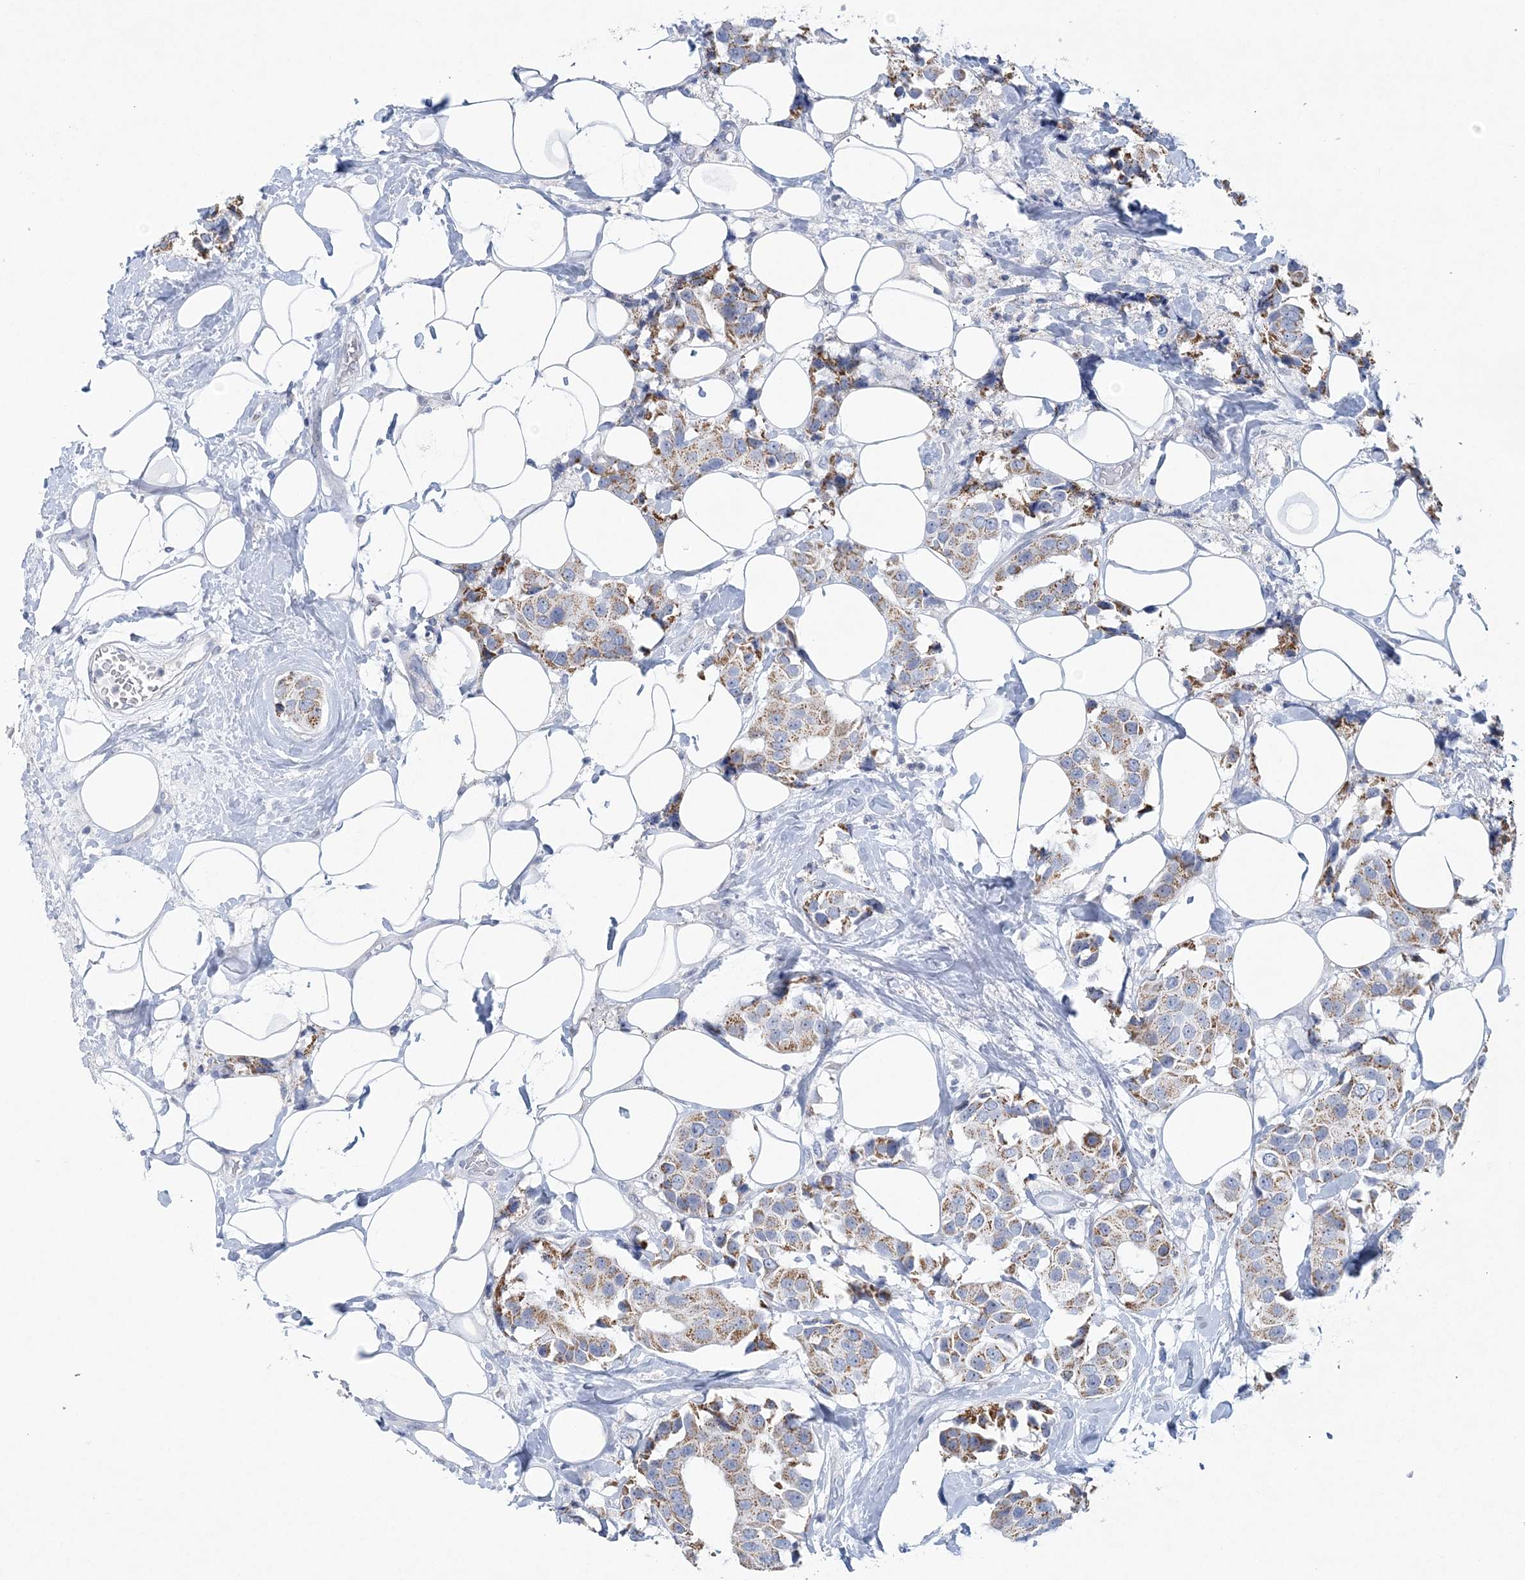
{"staining": {"intensity": "moderate", "quantity": ">75%", "location": "cytoplasmic/membranous"}, "tissue": "breast cancer", "cell_type": "Tumor cells", "image_type": "cancer", "snomed": [{"axis": "morphology", "description": "Normal tissue, NOS"}, {"axis": "morphology", "description": "Duct carcinoma"}, {"axis": "topography", "description": "Breast"}], "caption": "This image reveals invasive ductal carcinoma (breast) stained with immunohistochemistry to label a protein in brown. The cytoplasmic/membranous of tumor cells show moderate positivity for the protein. Nuclei are counter-stained blue.", "gene": "NIPAL1", "patient": {"sex": "female", "age": 39}}